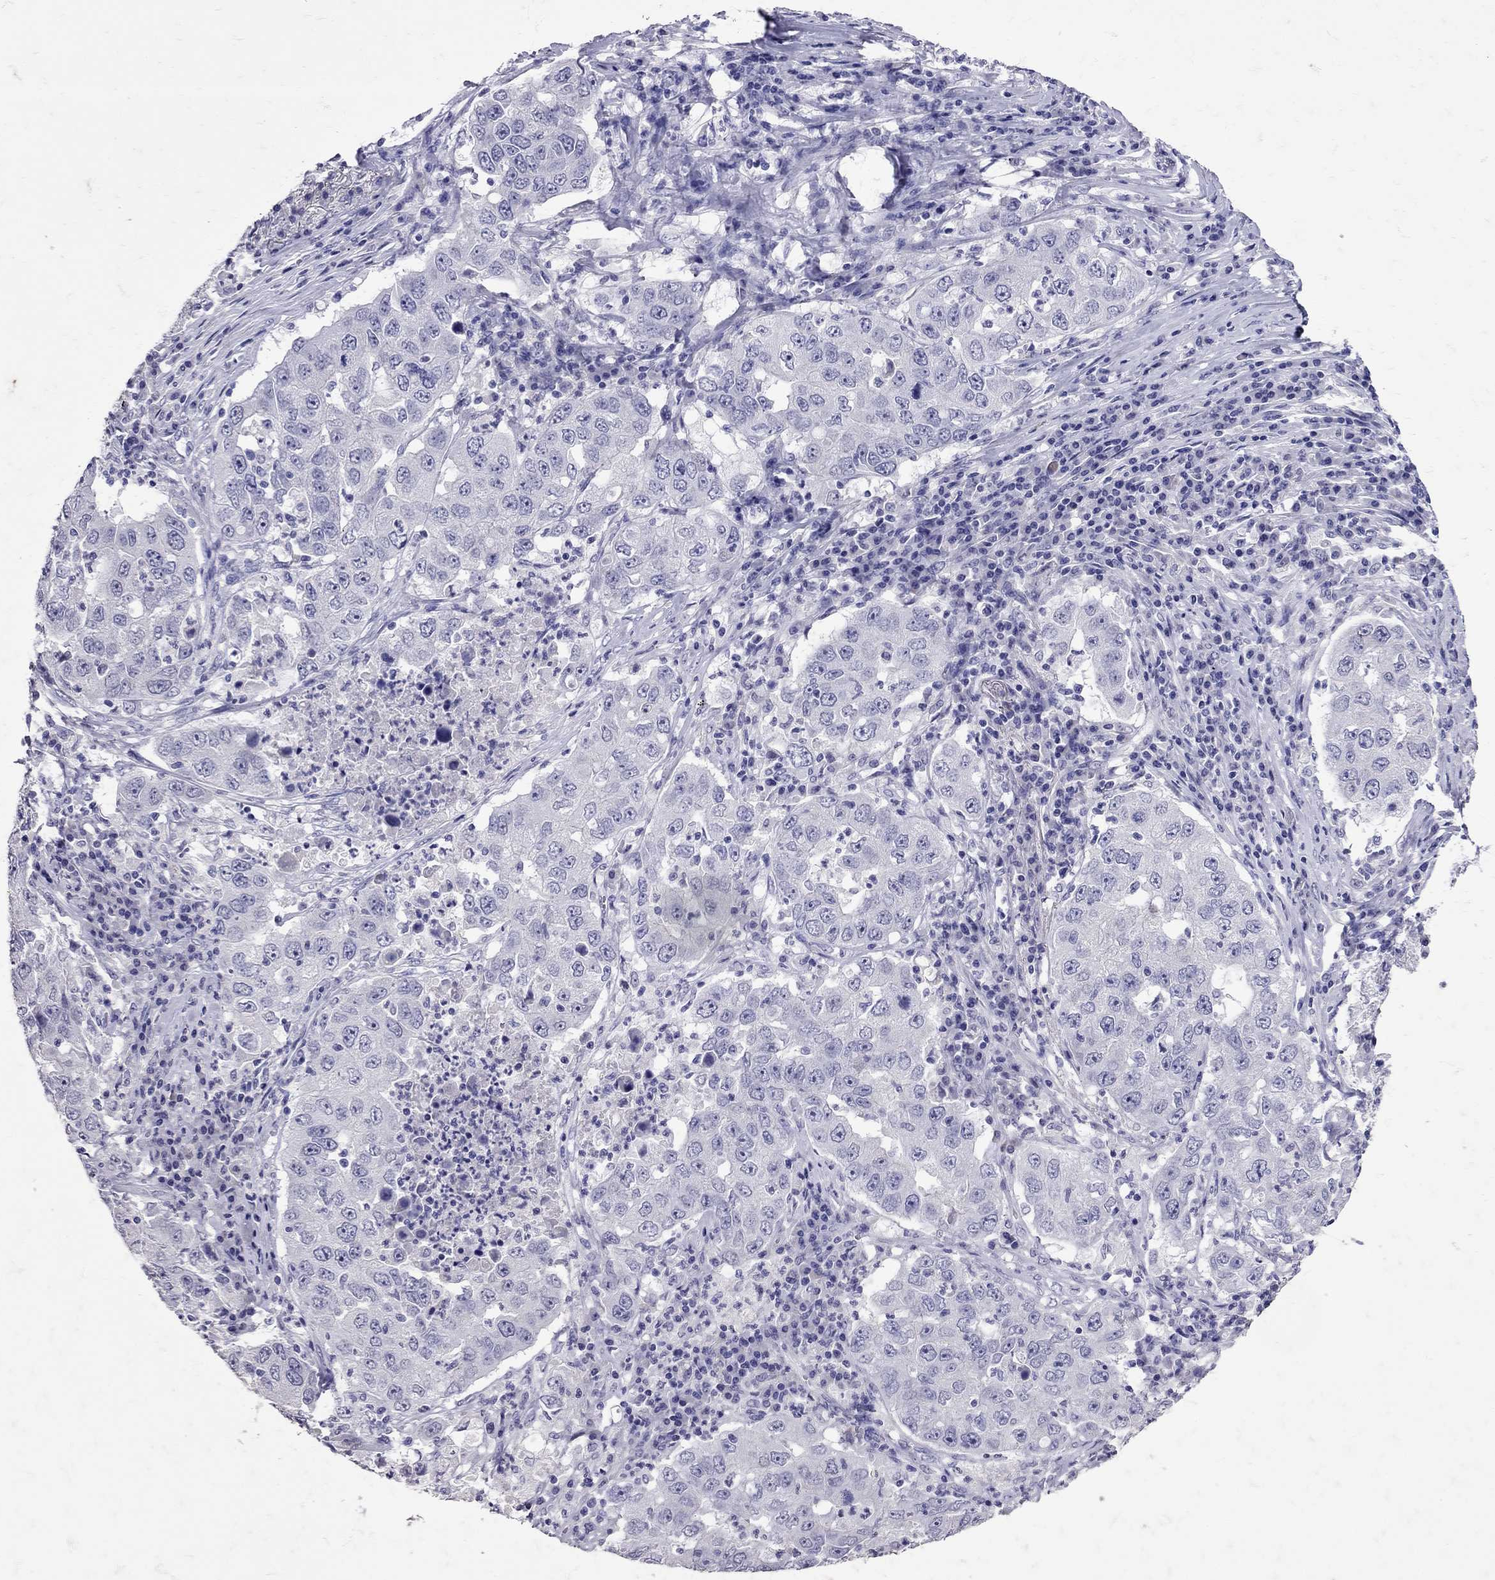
{"staining": {"intensity": "negative", "quantity": "none", "location": "none"}, "tissue": "lung cancer", "cell_type": "Tumor cells", "image_type": "cancer", "snomed": [{"axis": "morphology", "description": "Adenocarcinoma, NOS"}, {"axis": "topography", "description": "Lung"}], "caption": "DAB (3,3'-diaminobenzidine) immunohistochemical staining of lung adenocarcinoma reveals no significant staining in tumor cells.", "gene": "SST", "patient": {"sex": "male", "age": 73}}